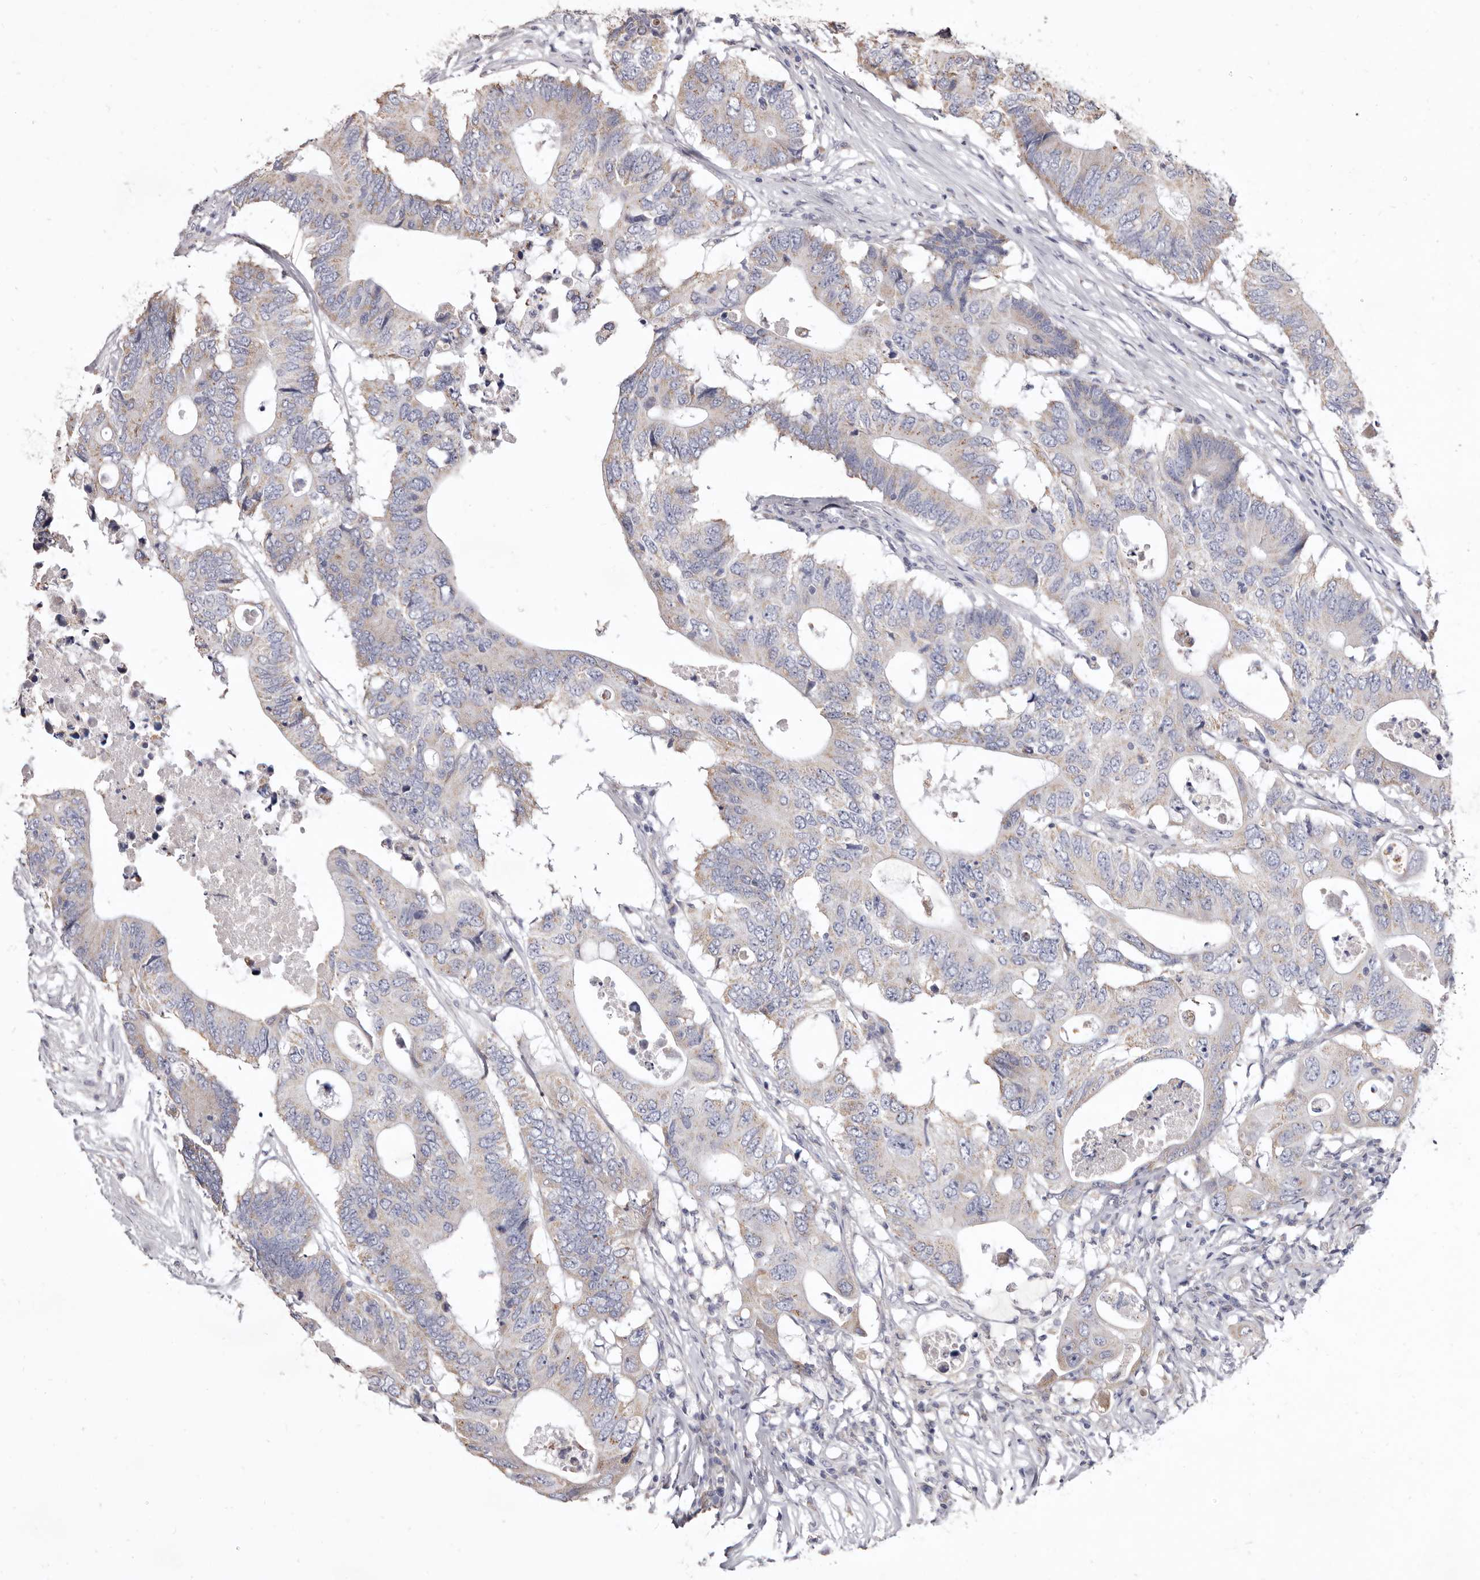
{"staining": {"intensity": "weak", "quantity": "<25%", "location": "cytoplasmic/membranous"}, "tissue": "colorectal cancer", "cell_type": "Tumor cells", "image_type": "cancer", "snomed": [{"axis": "morphology", "description": "Adenocarcinoma, NOS"}, {"axis": "topography", "description": "Colon"}], "caption": "Immunohistochemical staining of human colorectal cancer (adenocarcinoma) shows no significant expression in tumor cells. (DAB (3,3'-diaminobenzidine) IHC with hematoxylin counter stain).", "gene": "CYP2E1", "patient": {"sex": "male", "age": 71}}